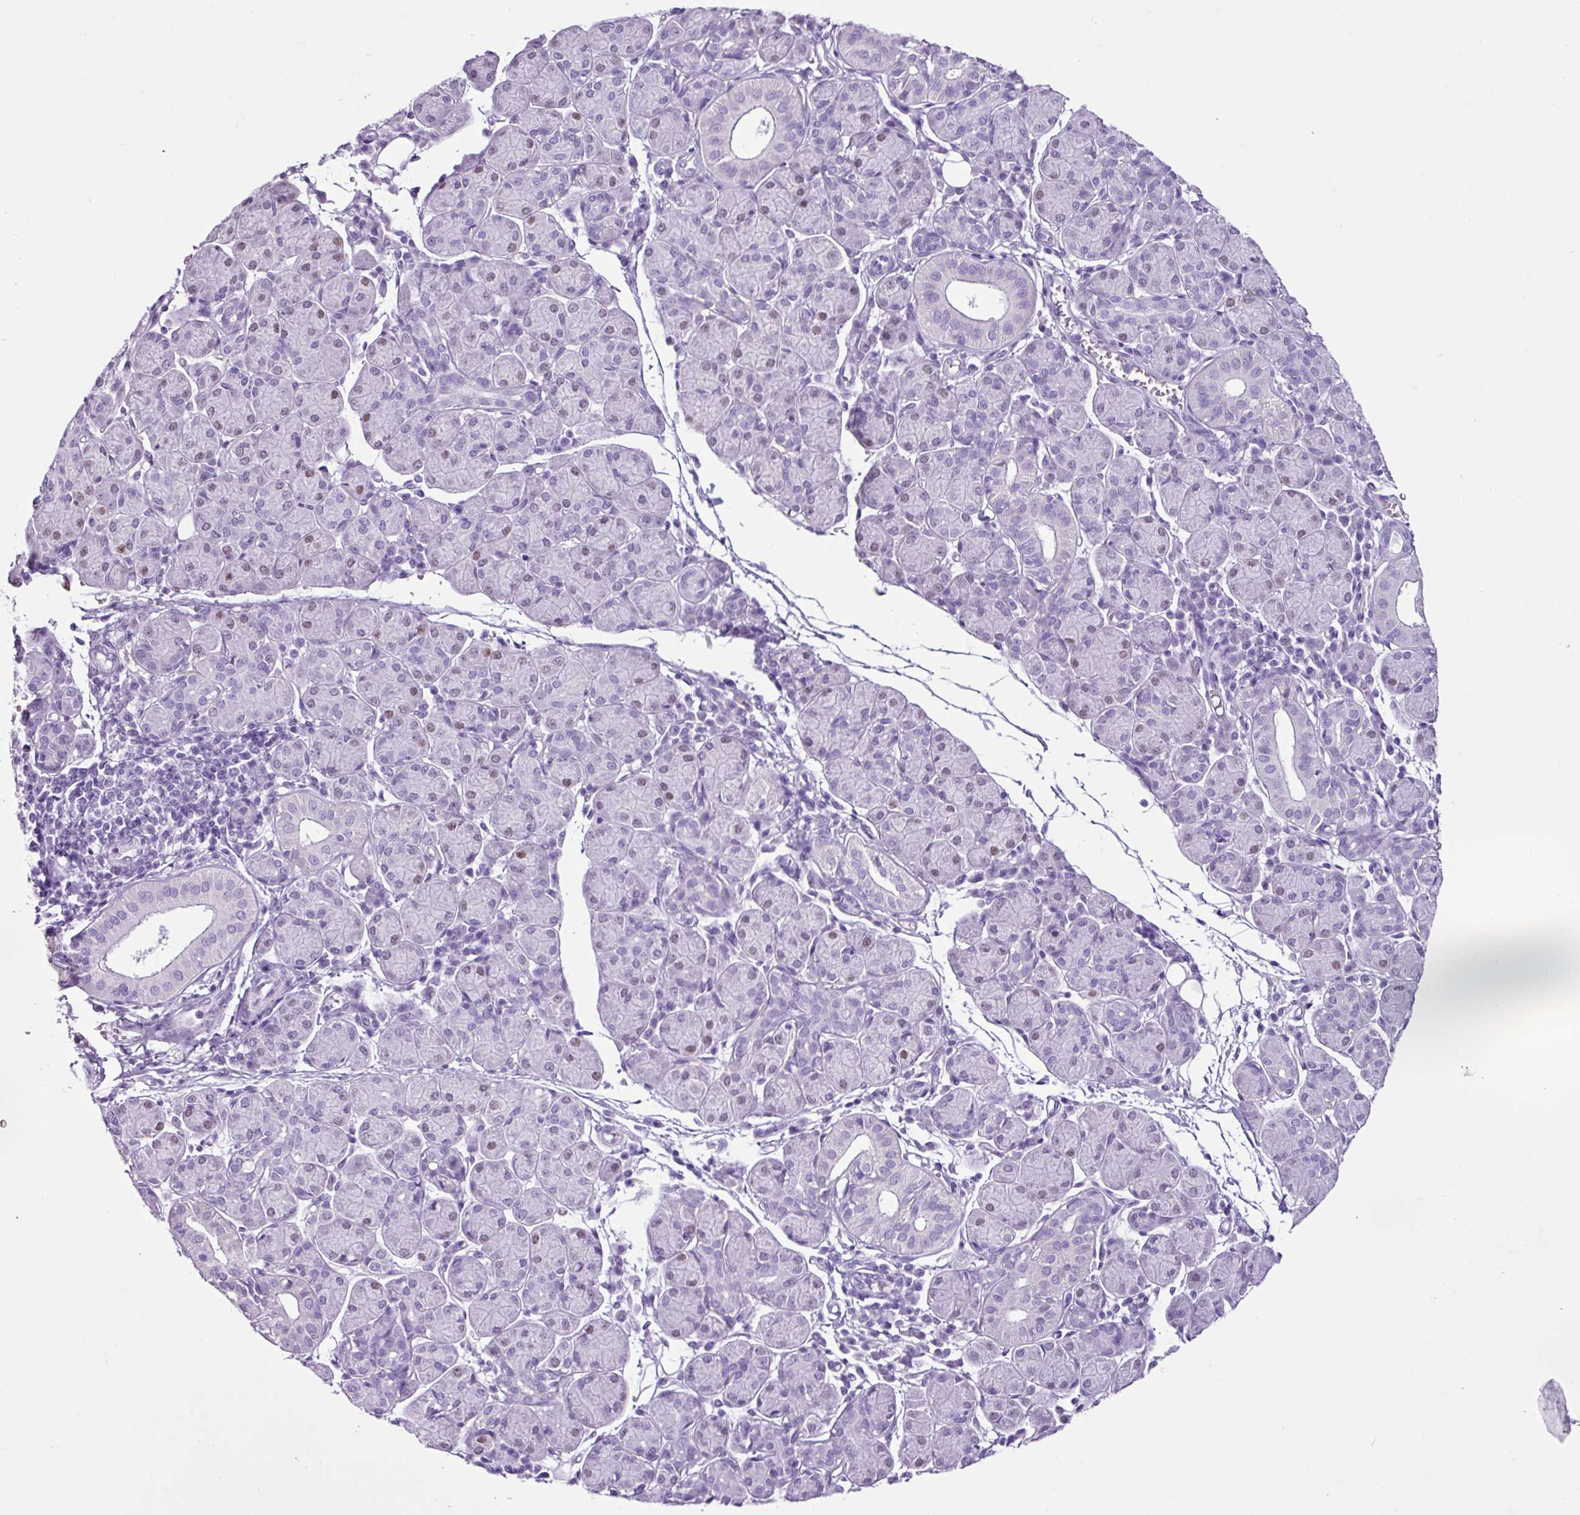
{"staining": {"intensity": "moderate", "quantity": "<25%", "location": "nuclear"}, "tissue": "salivary gland", "cell_type": "Glandular cells", "image_type": "normal", "snomed": [{"axis": "morphology", "description": "Normal tissue, NOS"}, {"axis": "morphology", "description": "Inflammation, NOS"}, {"axis": "topography", "description": "Lymph node"}, {"axis": "topography", "description": "Salivary gland"}], "caption": "Moderate nuclear positivity for a protein is seen in approximately <25% of glandular cells of normal salivary gland using immunohistochemistry (IHC).", "gene": "PGR", "patient": {"sex": "male", "age": 3}}